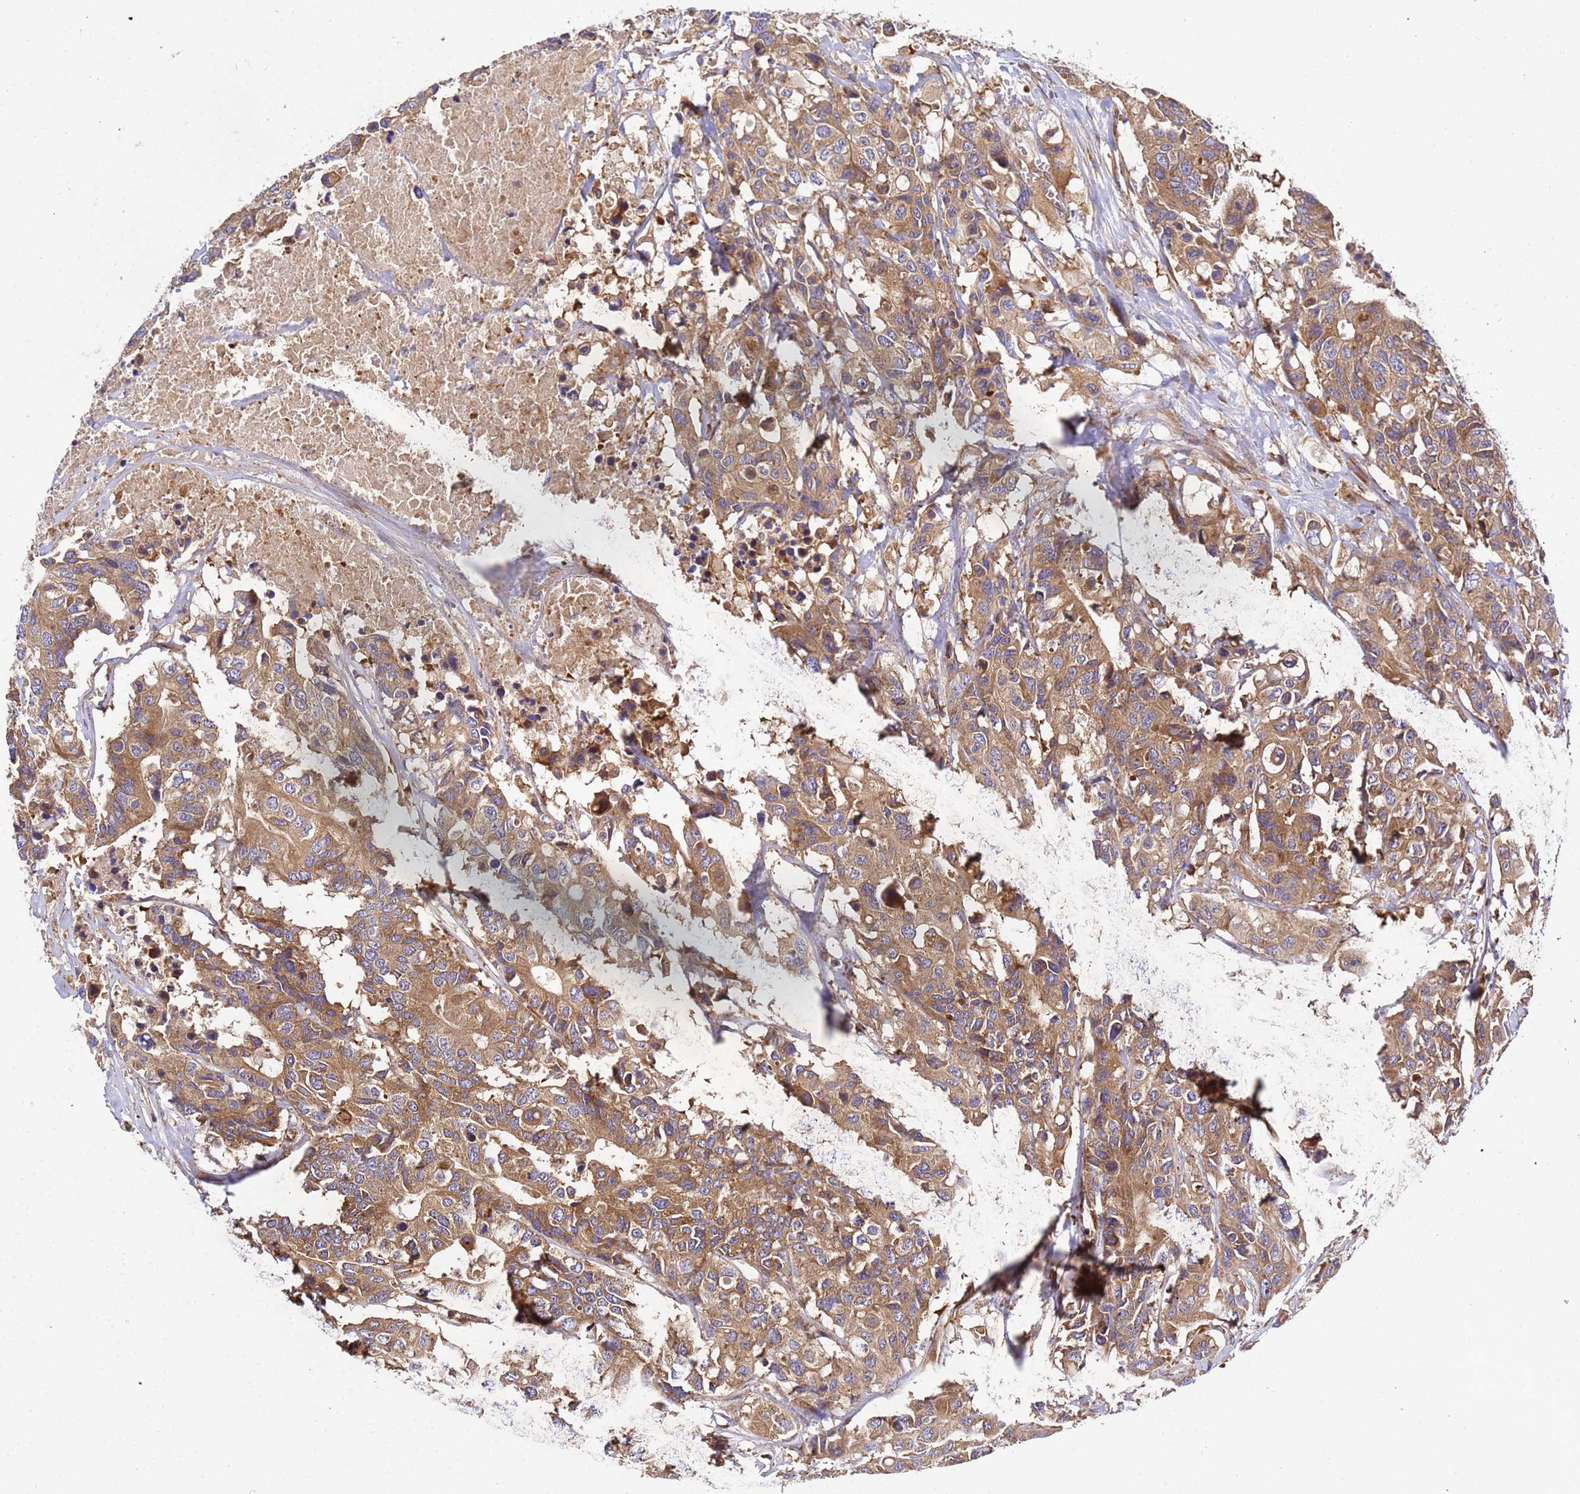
{"staining": {"intensity": "moderate", "quantity": ">75%", "location": "cytoplasmic/membranous"}, "tissue": "colorectal cancer", "cell_type": "Tumor cells", "image_type": "cancer", "snomed": [{"axis": "morphology", "description": "Adenocarcinoma, NOS"}, {"axis": "topography", "description": "Colon"}], "caption": "Colorectal cancer stained with DAB (3,3'-diaminobenzidine) IHC exhibits medium levels of moderate cytoplasmic/membranous positivity in about >75% of tumor cells. The staining is performed using DAB brown chromogen to label protein expression. The nuclei are counter-stained blue using hematoxylin.", "gene": "BECN1", "patient": {"sex": "male", "age": 77}}